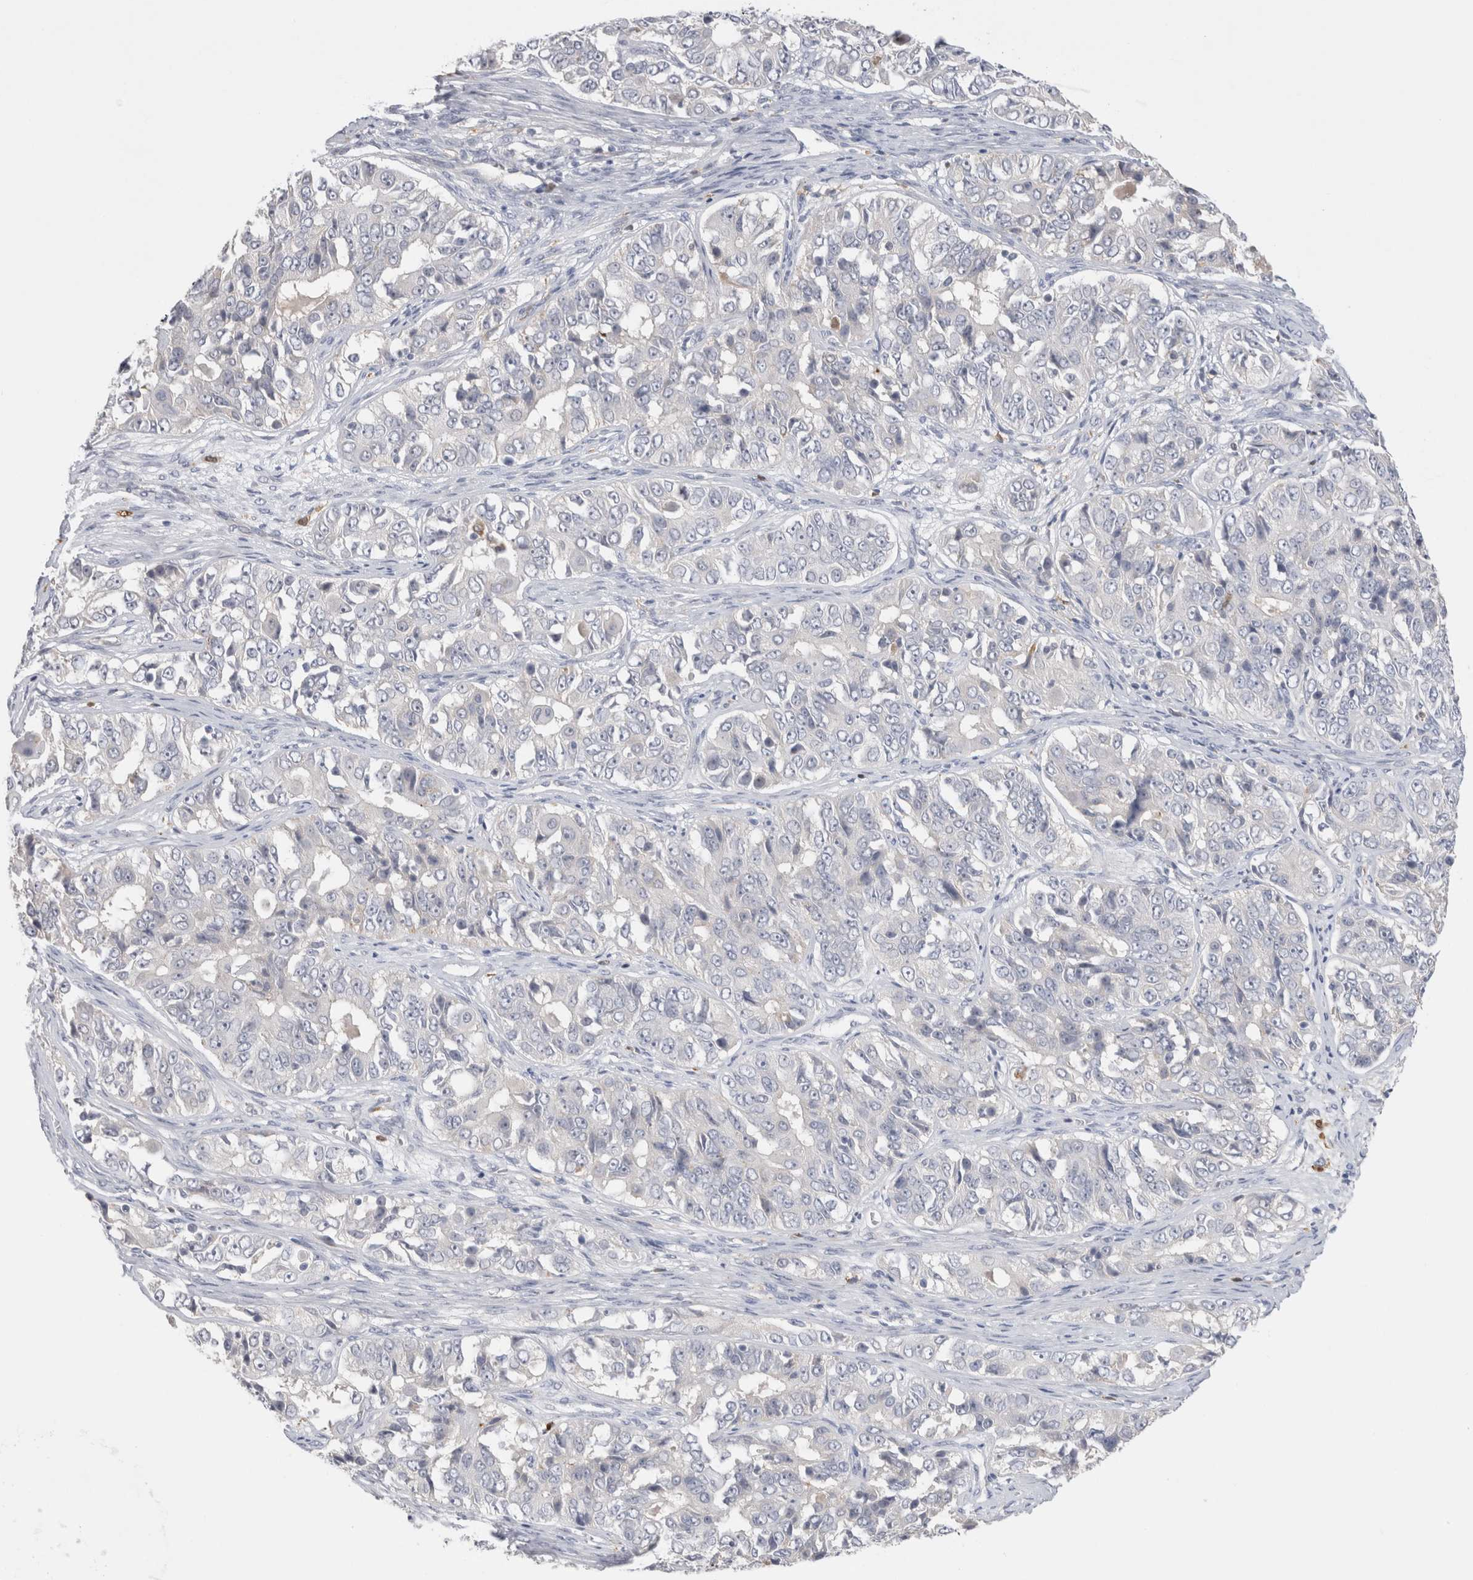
{"staining": {"intensity": "negative", "quantity": "none", "location": "none"}, "tissue": "ovarian cancer", "cell_type": "Tumor cells", "image_type": "cancer", "snomed": [{"axis": "morphology", "description": "Carcinoma, endometroid"}, {"axis": "topography", "description": "Ovary"}], "caption": "Tumor cells show no significant protein positivity in ovarian cancer (endometroid carcinoma).", "gene": "HPGDS", "patient": {"sex": "female", "age": 51}}